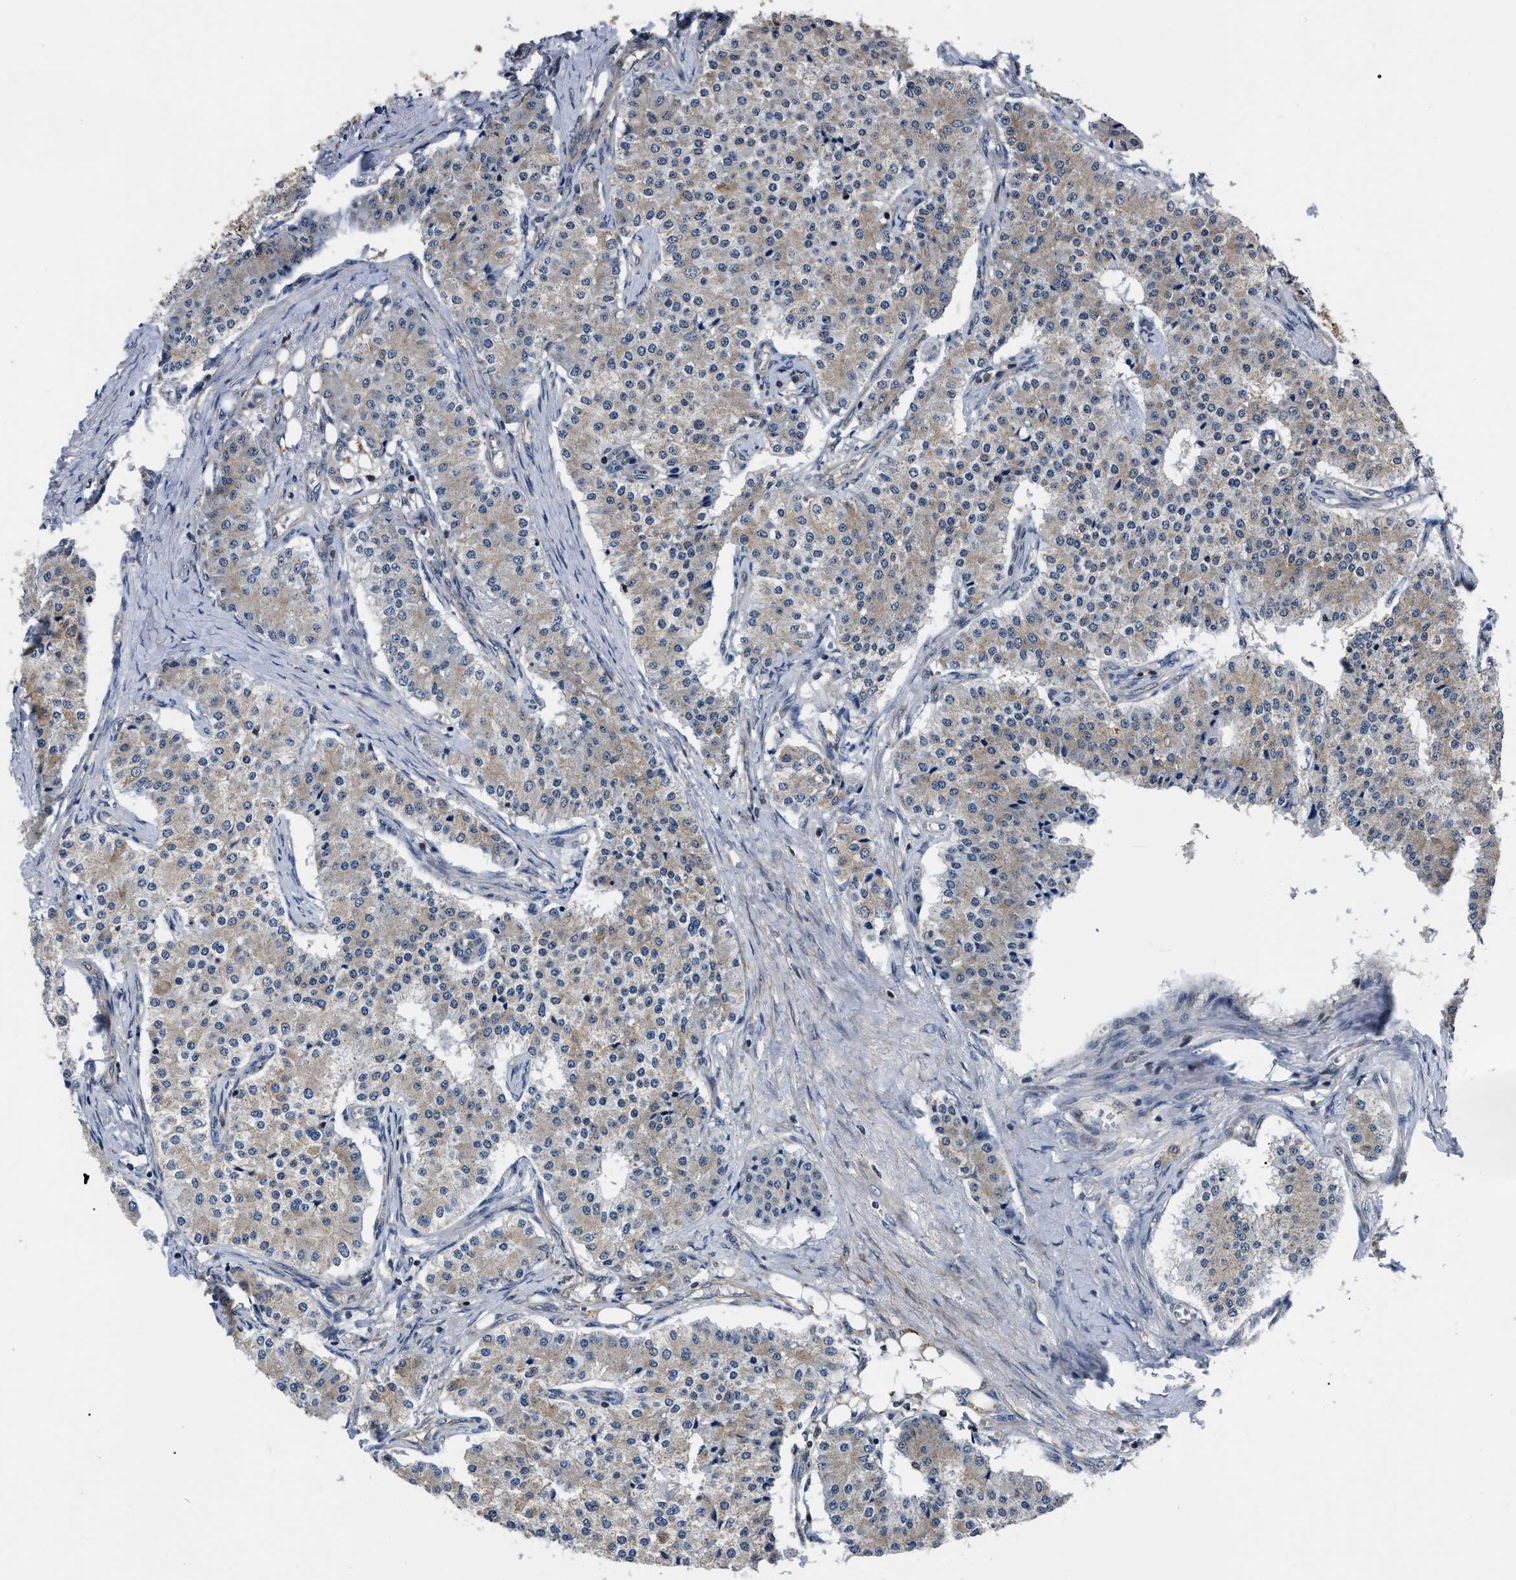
{"staining": {"intensity": "weak", "quantity": ">75%", "location": "cytoplasmic/membranous"}, "tissue": "carcinoid", "cell_type": "Tumor cells", "image_type": "cancer", "snomed": [{"axis": "morphology", "description": "Carcinoid, malignant, NOS"}, {"axis": "topography", "description": "Colon"}], "caption": "Human carcinoid stained for a protein (brown) displays weak cytoplasmic/membranous positive staining in about >75% of tumor cells.", "gene": "PPWD1", "patient": {"sex": "female", "age": 52}}